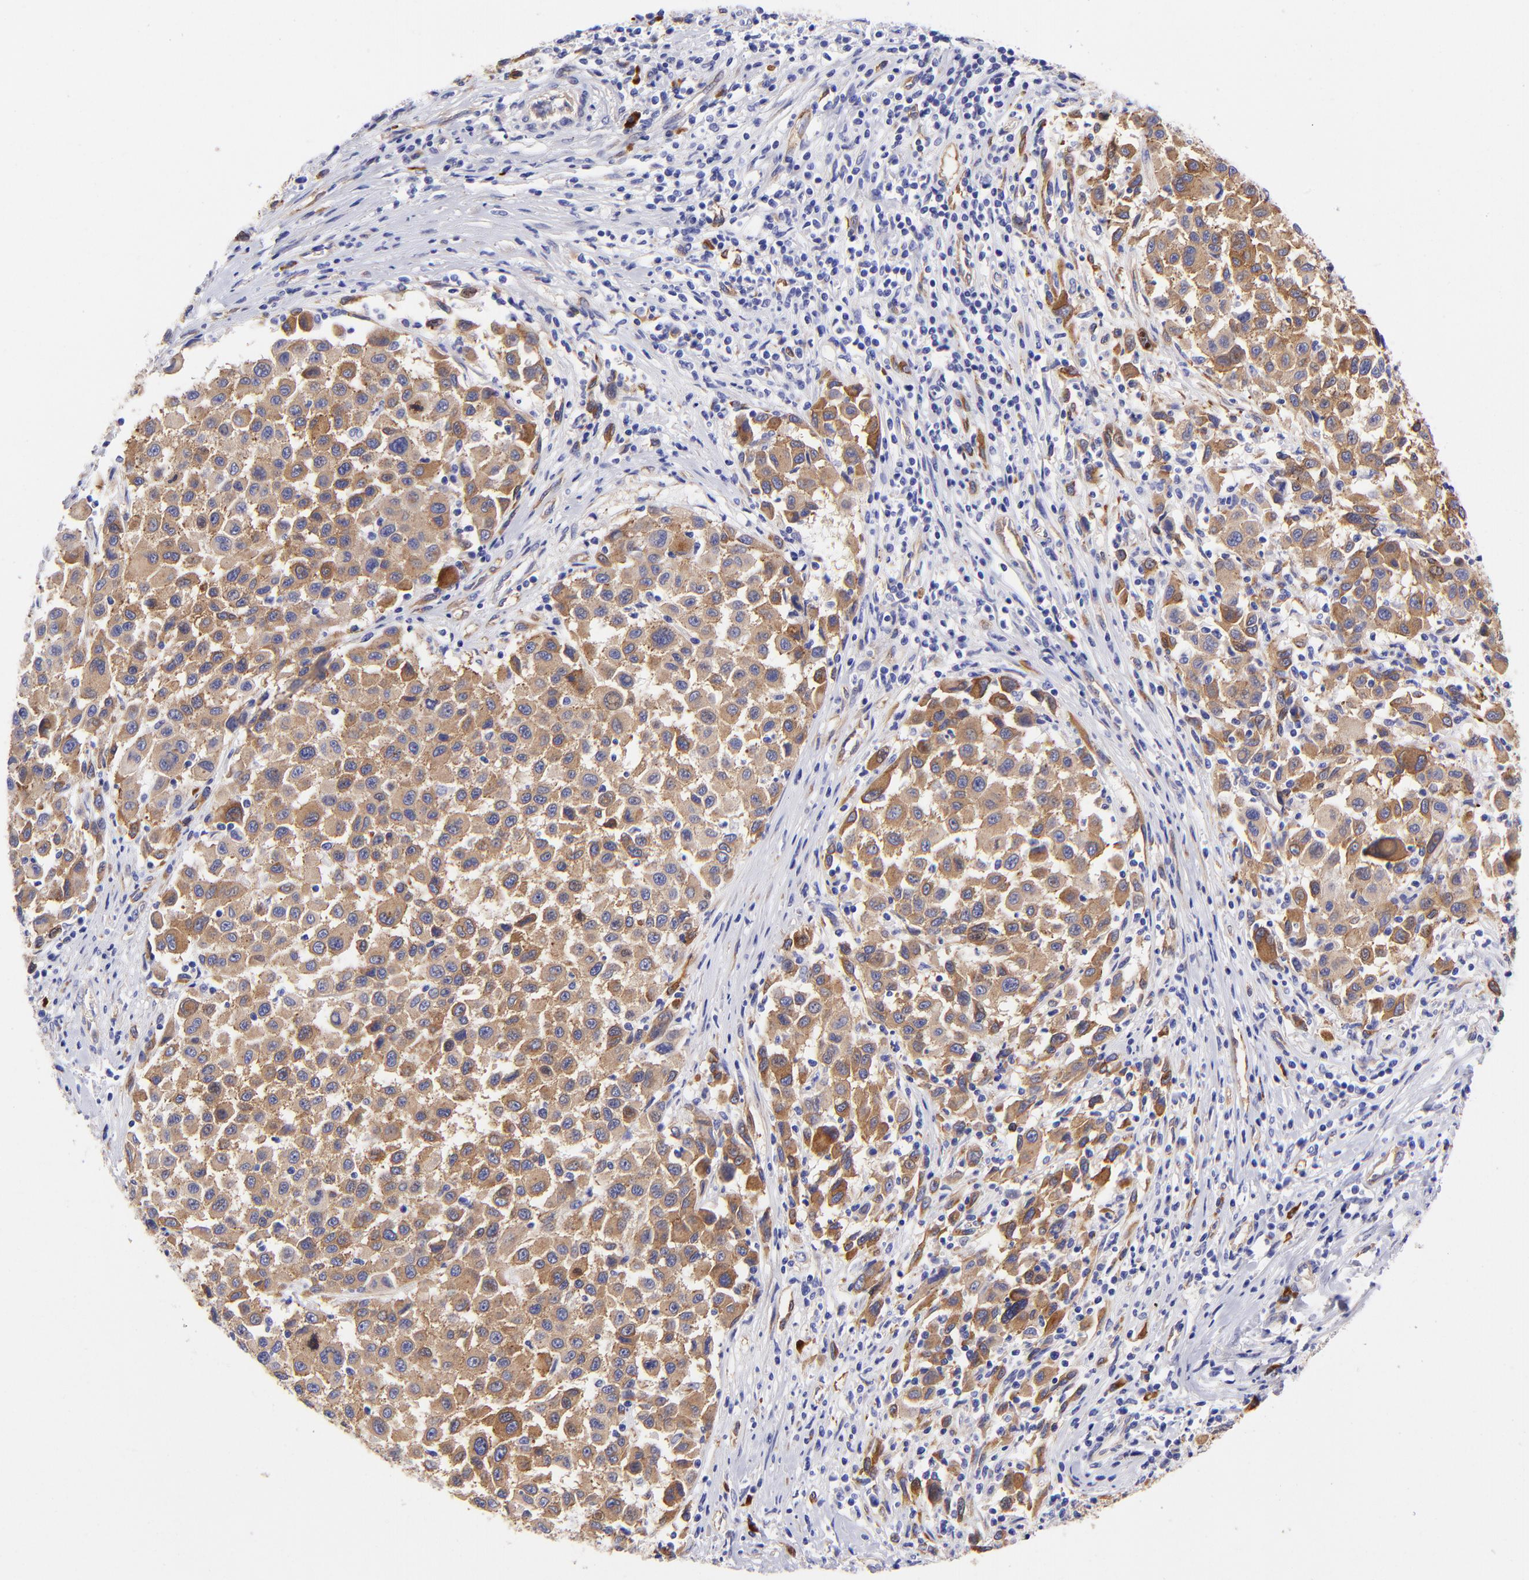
{"staining": {"intensity": "strong", "quantity": "25%-75%", "location": "cytoplasmic/membranous"}, "tissue": "melanoma", "cell_type": "Tumor cells", "image_type": "cancer", "snomed": [{"axis": "morphology", "description": "Malignant melanoma, Metastatic site"}, {"axis": "topography", "description": "Lymph node"}], "caption": "Immunohistochemistry (IHC) of malignant melanoma (metastatic site) demonstrates high levels of strong cytoplasmic/membranous positivity in approximately 25%-75% of tumor cells.", "gene": "PPFIBP1", "patient": {"sex": "male", "age": 61}}